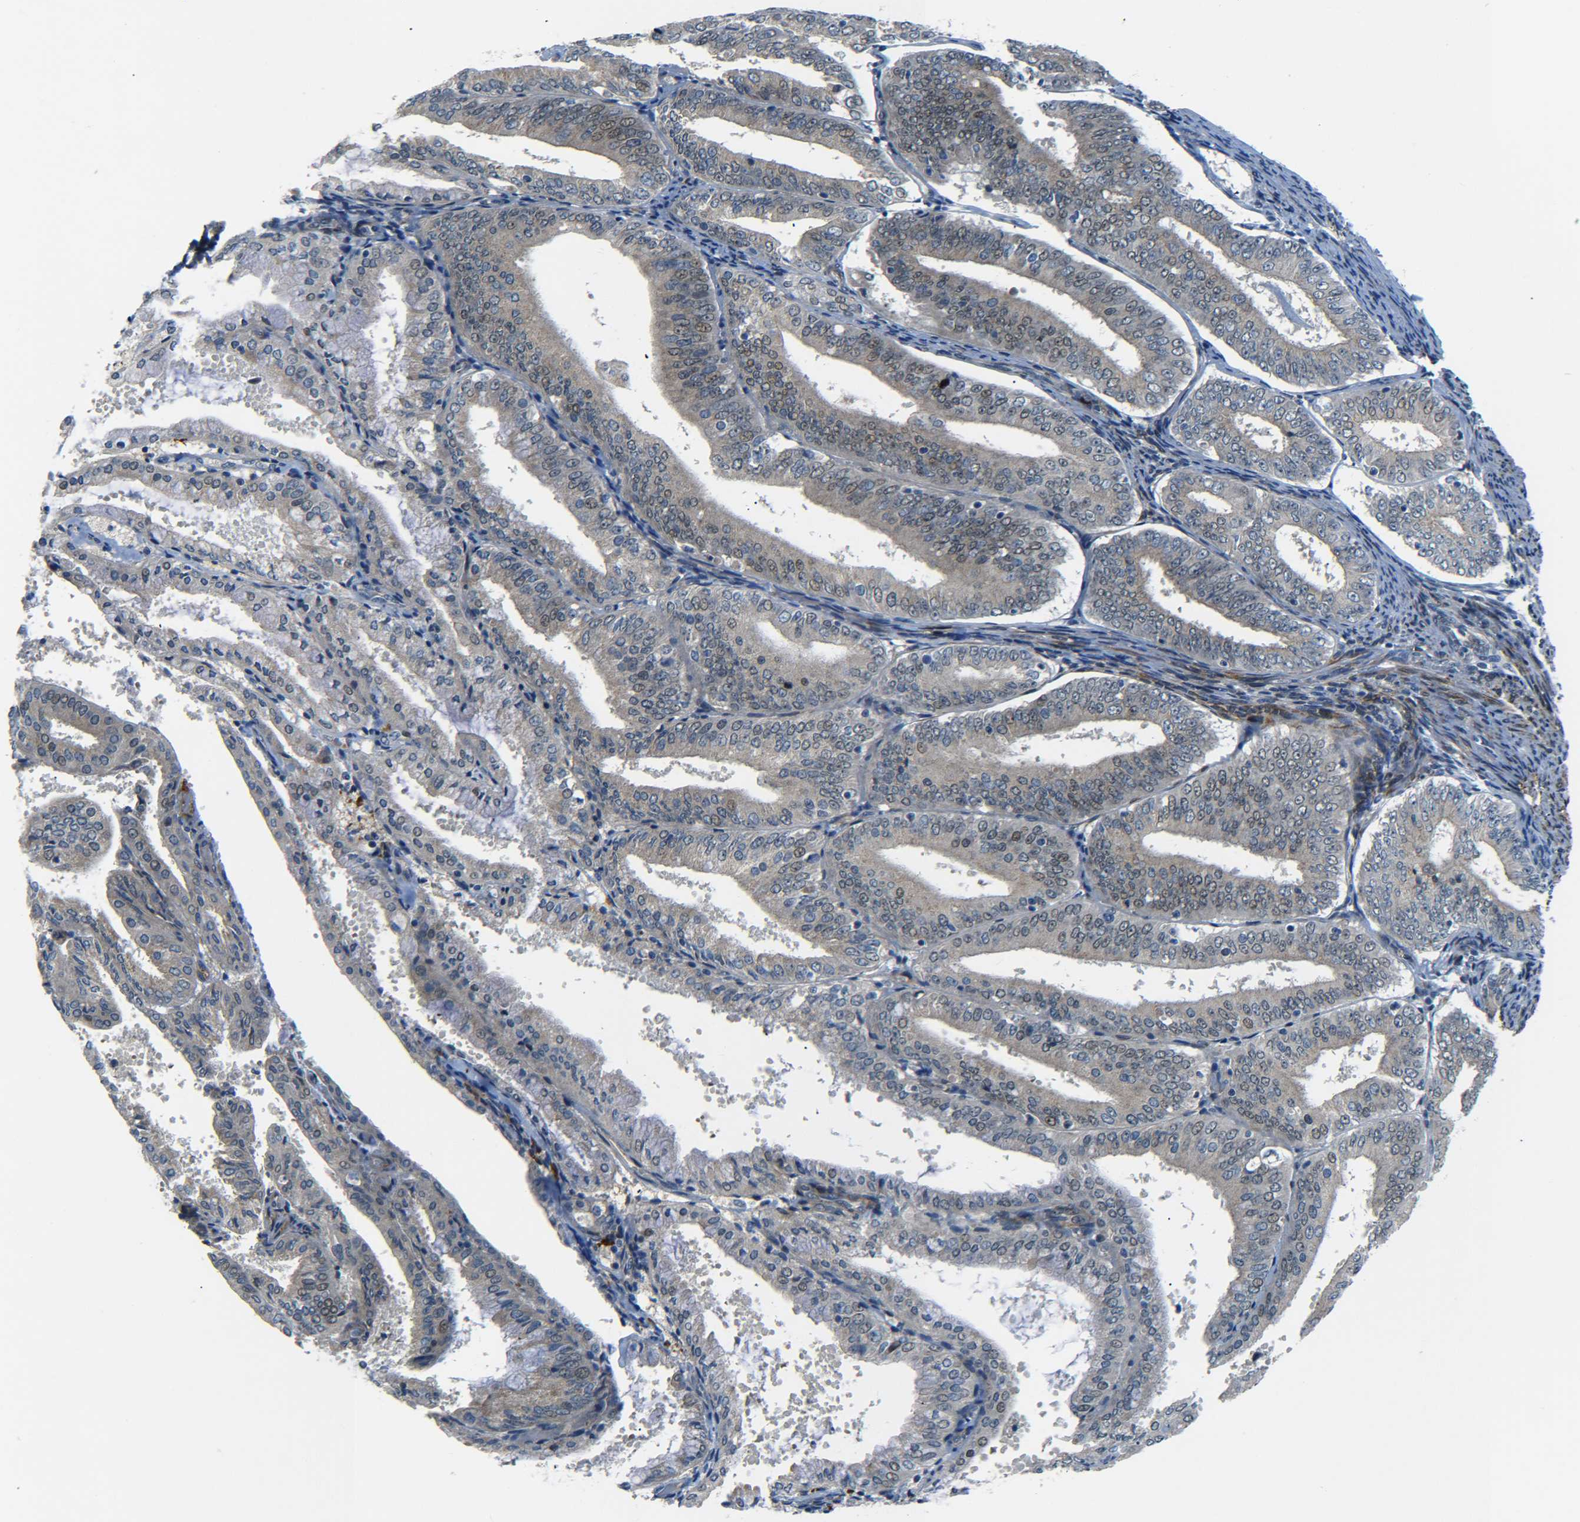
{"staining": {"intensity": "weak", "quantity": "25%-75%", "location": "cytoplasmic/membranous,nuclear"}, "tissue": "endometrial cancer", "cell_type": "Tumor cells", "image_type": "cancer", "snomed": [{"axis": "morphology", "description": "Adenocarcinoma, NOS"}, {"axis": "topography", "description": "Endometrium"}], "caption": "This is a histology image of IHC staining of endometrial cancer, which shows weak expression in the cytoplasmic/membranous and nuclear of tumor cells.", "gene": "MEIS1", "patient": {"sex": "female", "age": 63}}